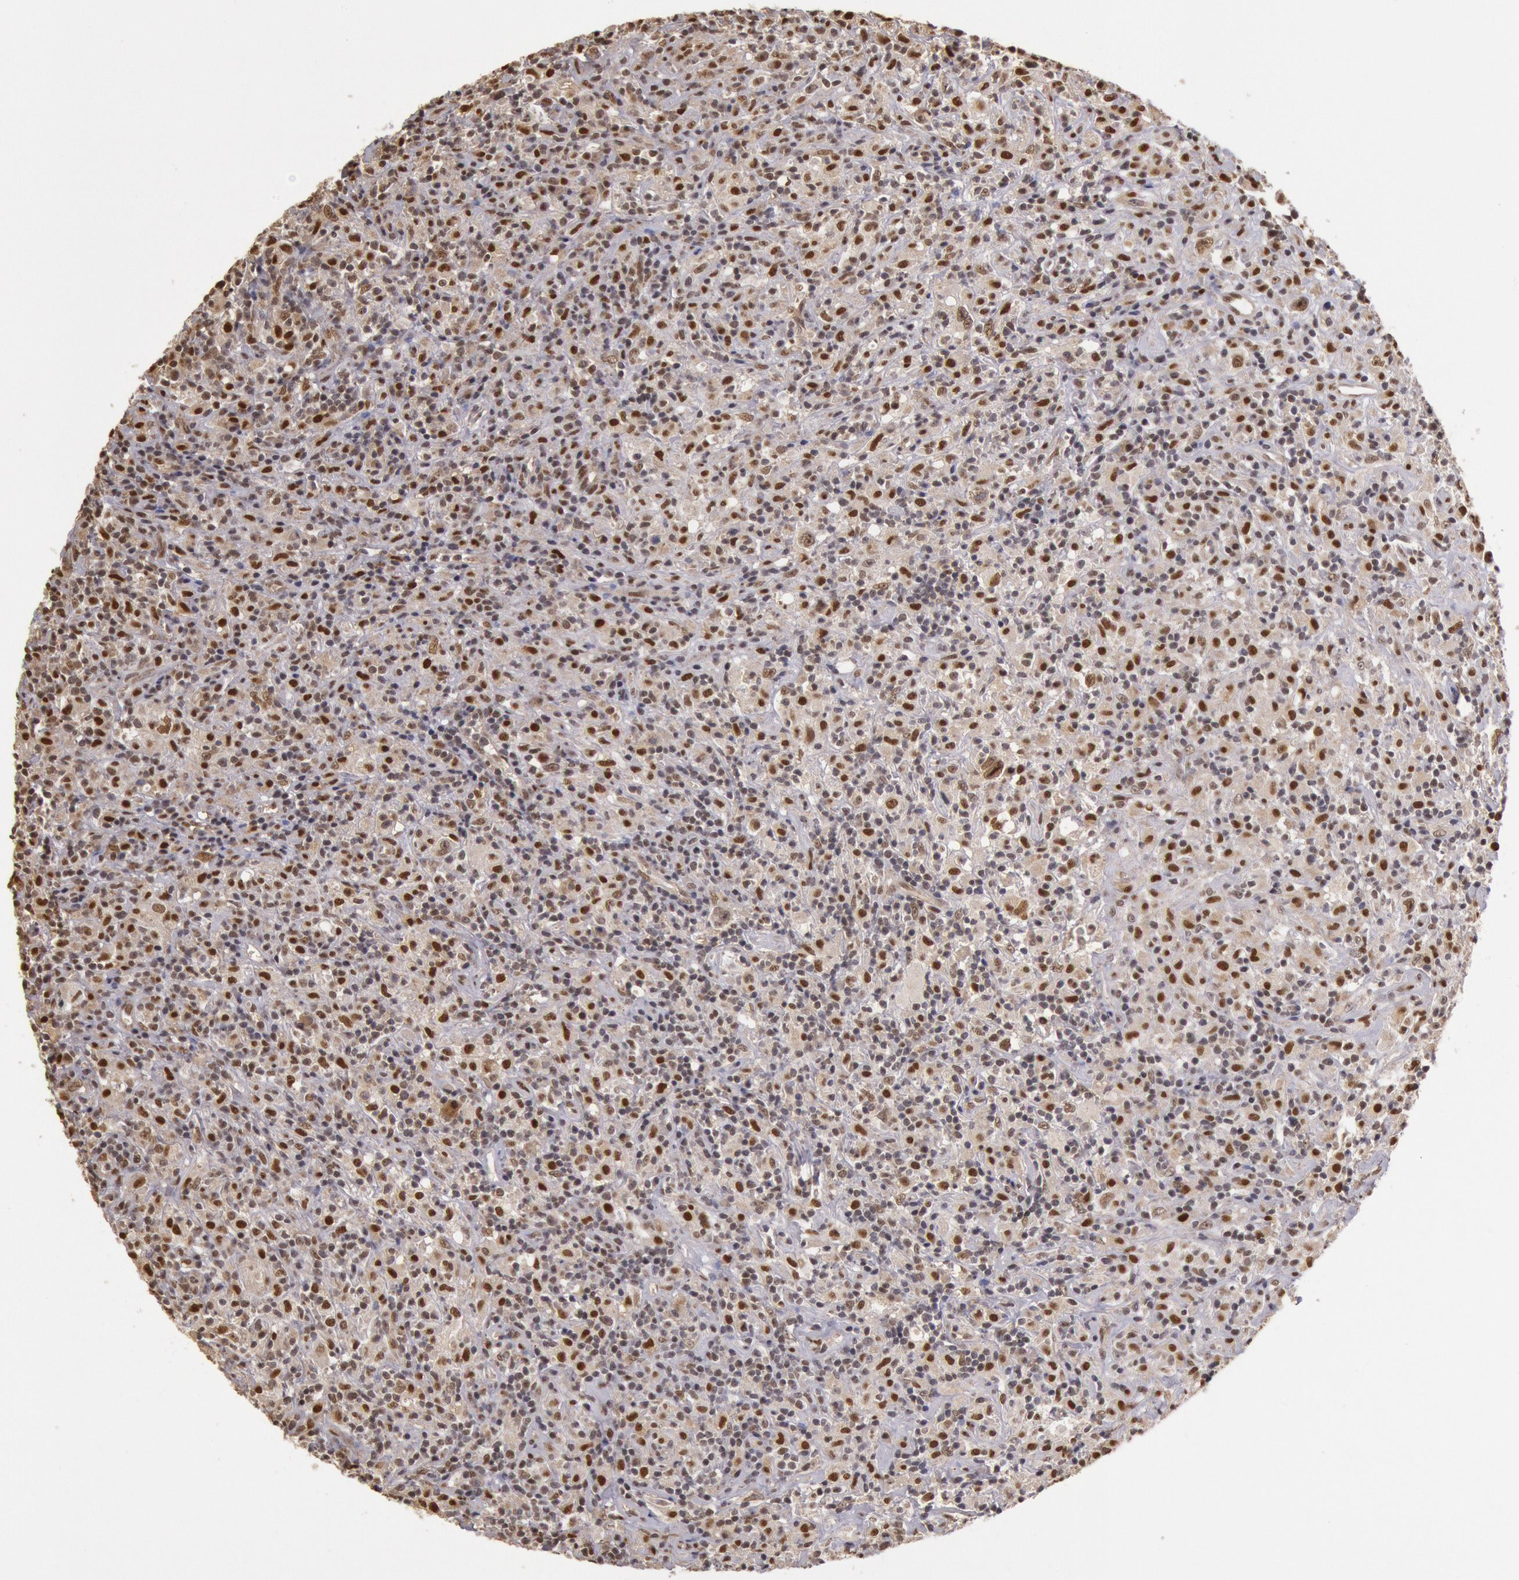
{"staining": {"intensity": "moderate", "quantity": "25%-75%", "location": "nuclear"}, "tissue": "lymphoma", "cell_type": "Tumor cells", "image_type": "cancer", "snomed": [{"axis": "morphology", "description": "Hodgkin's disease, NOS"}, {"axis": "topography", "description": "Lymph node"}], "caption": "Human lymphoma stained with a brown dye exhibits moderate nuclear positive expression in approximately 25%-75% of tumor cells.", "gene": "LIG4", "patient": {"sex": "male", "age": 46}}